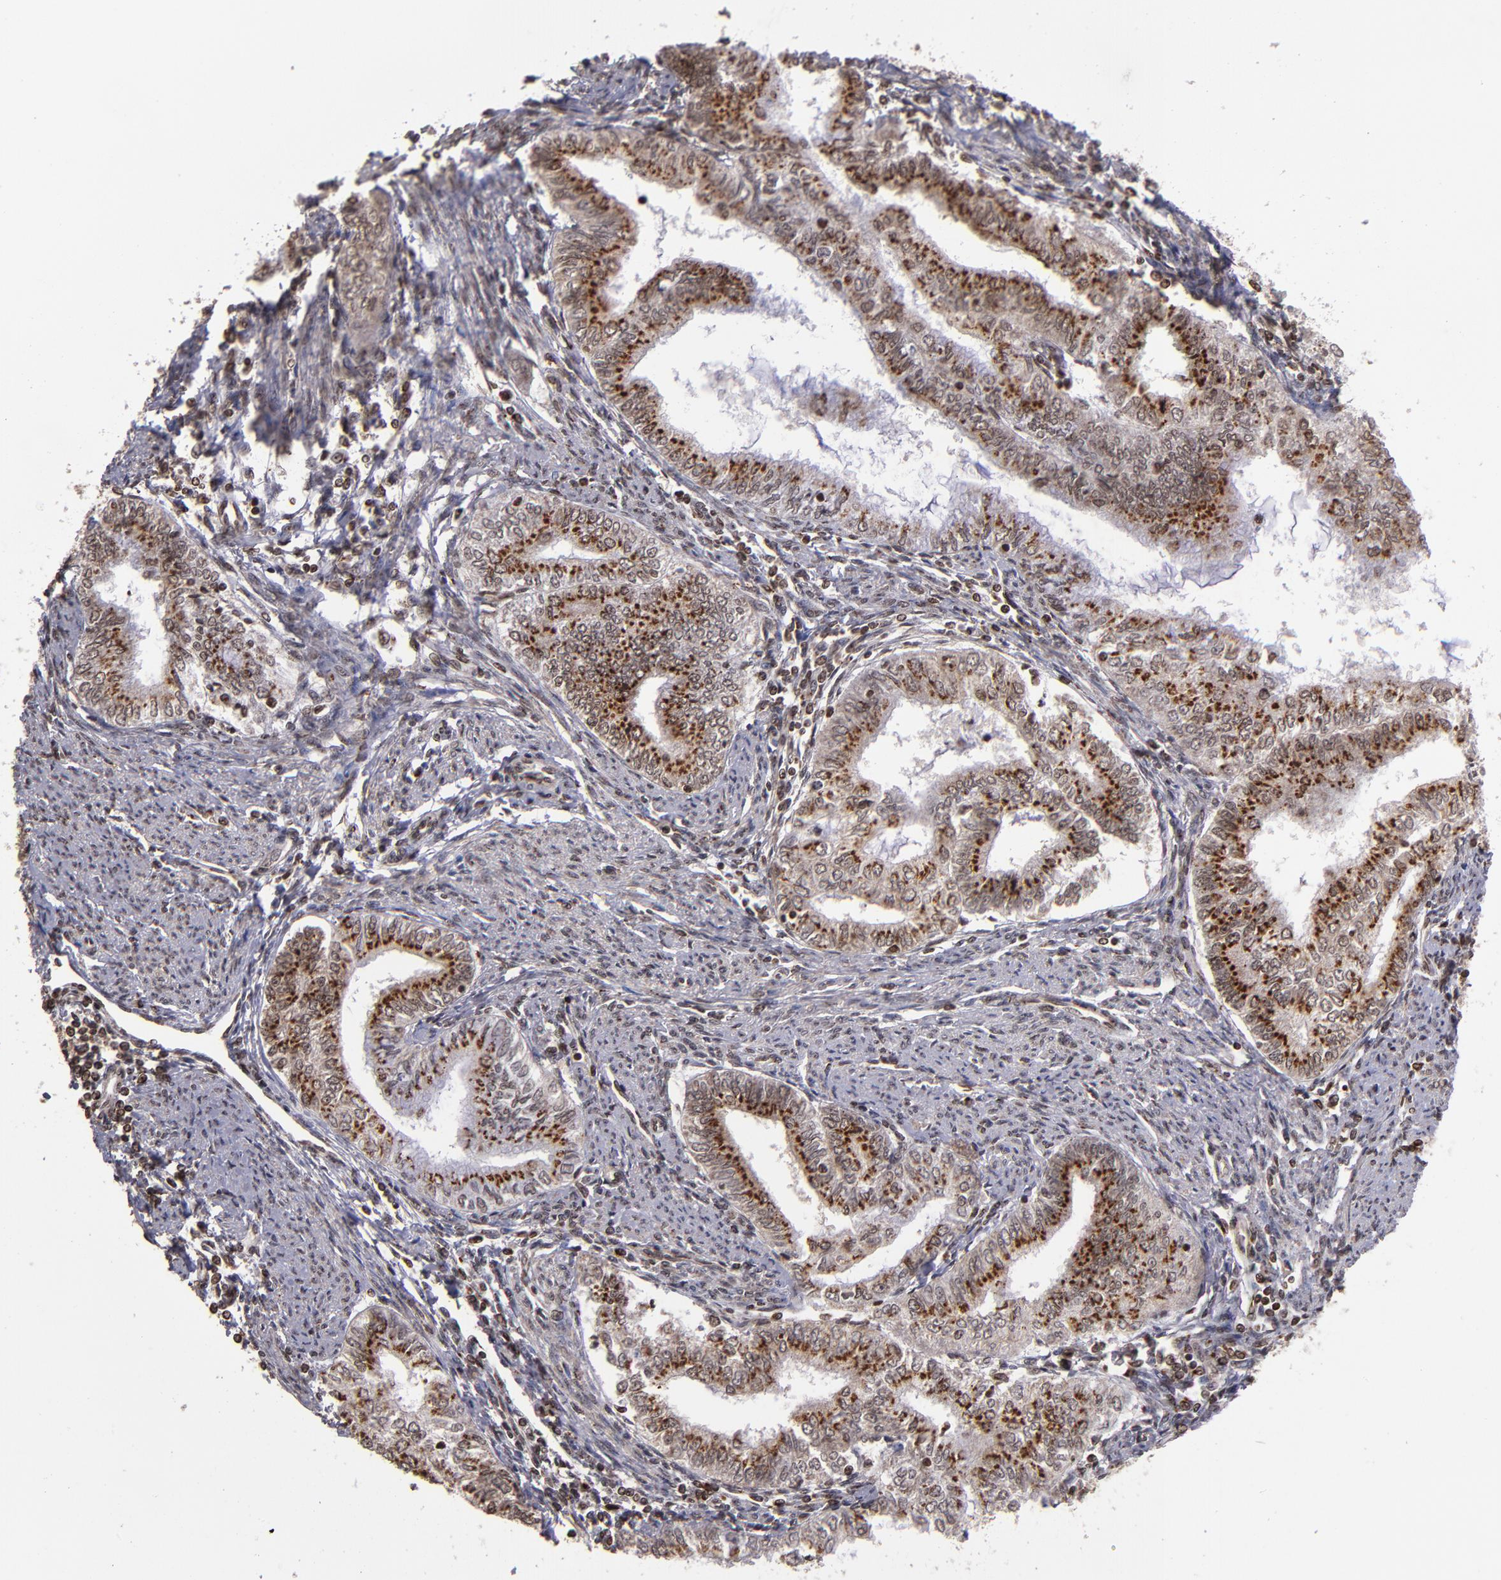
{"staining": {"intensity": "moderate", "quantity": ">75%", "location": "cytoplasmic/membranous,nuclear"}, "tissue": "endometrial cancer", "cell_type": "Tumor cells", "image_type": "cancer", "snomed": [{"axis": "morphology", "description": "Adenocarcinoma, NOS"}, {"axis": "topography", "description": "Endometrium"}], "caption": "A histopathology image showing moderate cytoplasmic/membranous and nuclear staining in about >75% of tumor cells in adenocarcinoma (endometrial), as visualized by brown immunohistochemical staining.", "gene": "CSDC2", "patient": {"sex": "female", "age": 66}}